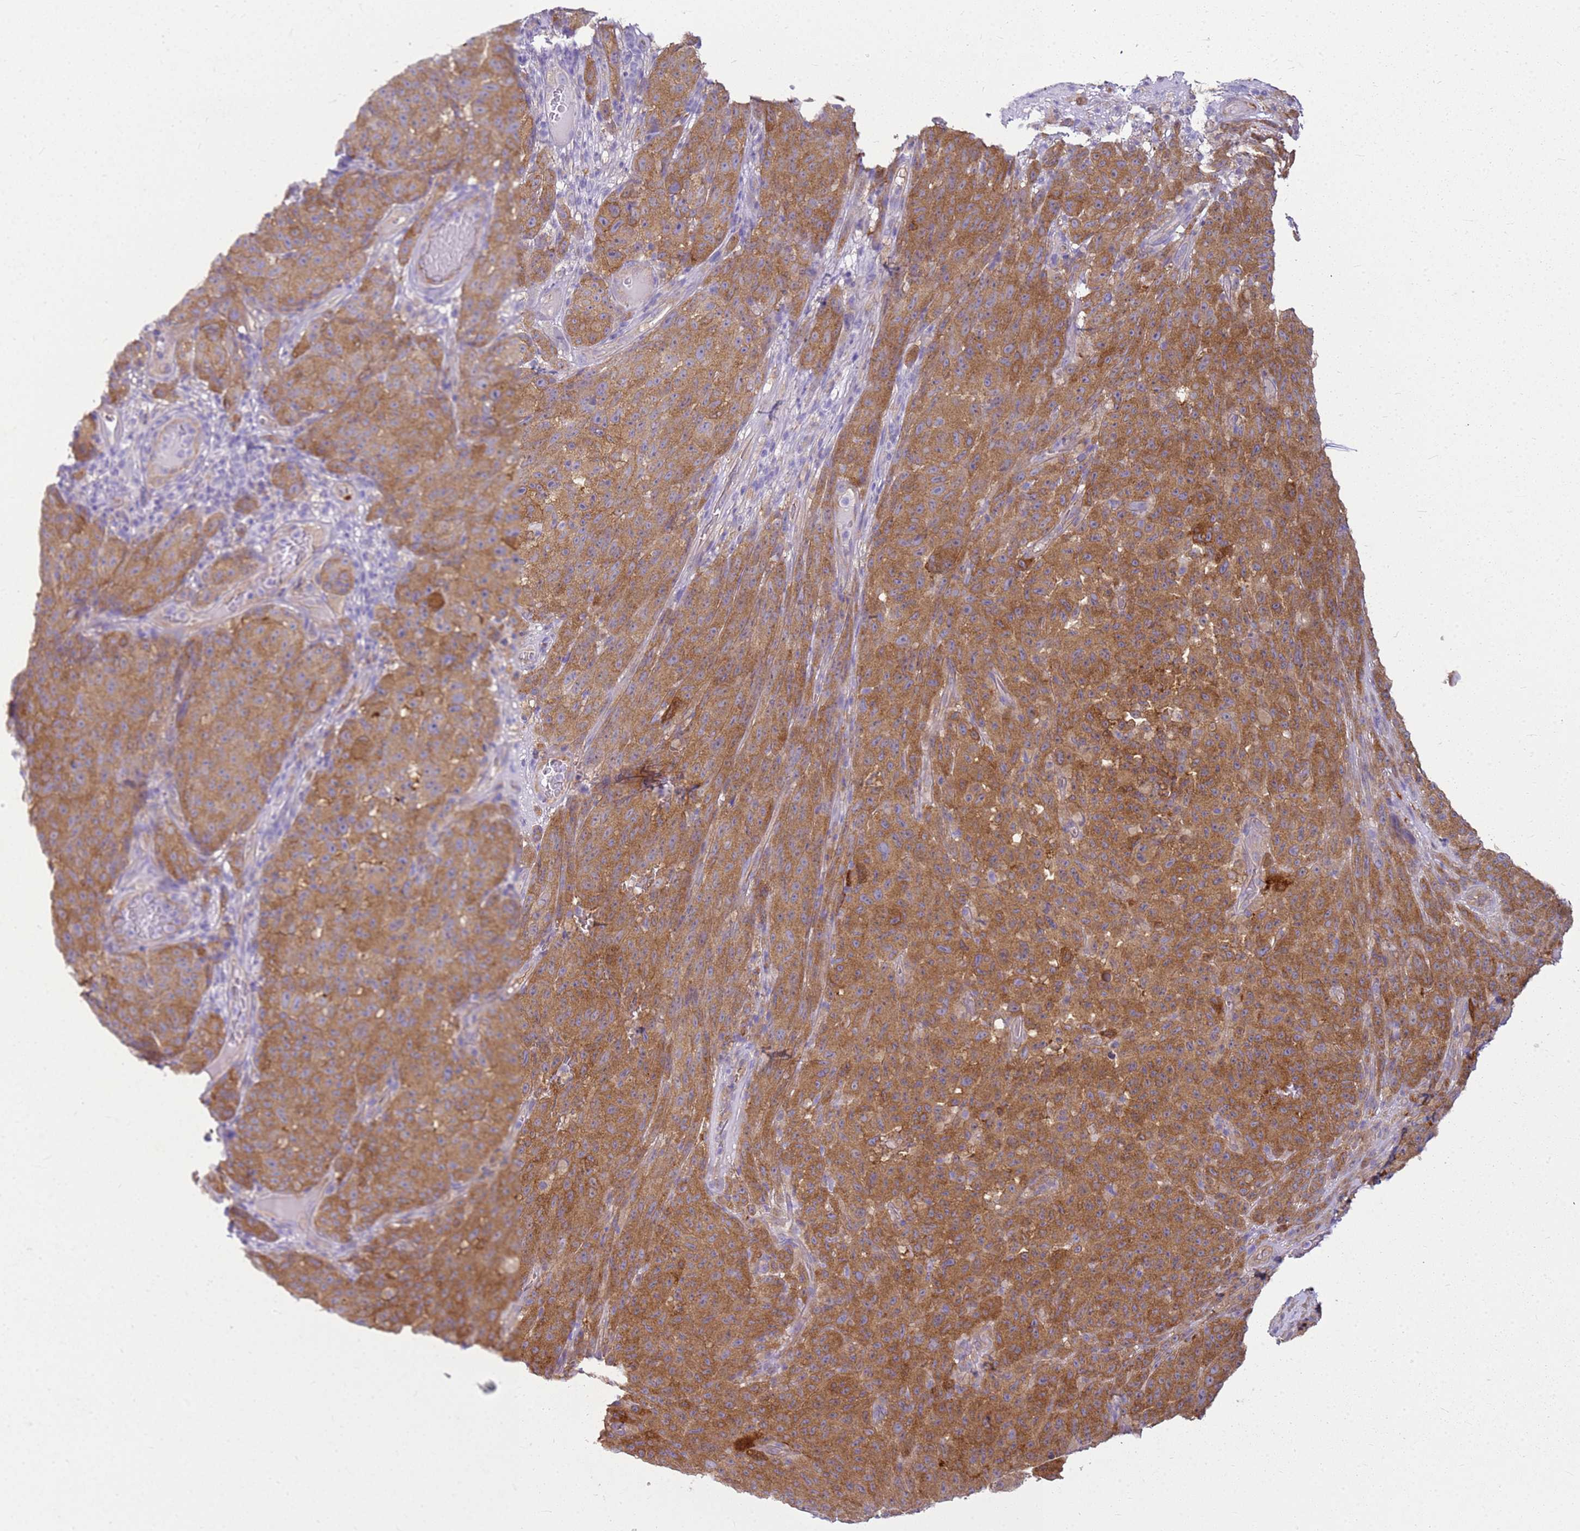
{"staining": {"intensity": "moderate", "quantity": ">75%", "location": "cytoplasmic/membranous"}, "tissue": "melanoma", "cell_type": "Tumor cells", "image_type": "cancer", "snomed": [{"axis": "morphology", "description": "Malignant melanoma, NOS"}, {"axis": "topography", "description": "Skin"}], "caption": "Protein staining of melanoma tissue displays moderate cytoplasmic/membranous expression in about >75% of tumor cells. (Stains: DAB in brown, nuclei in blue, Microscopy: brightfield microscopy at high magnification).", "gene": "HSPB1", "patient": {"sex": "female", "age": 82}}